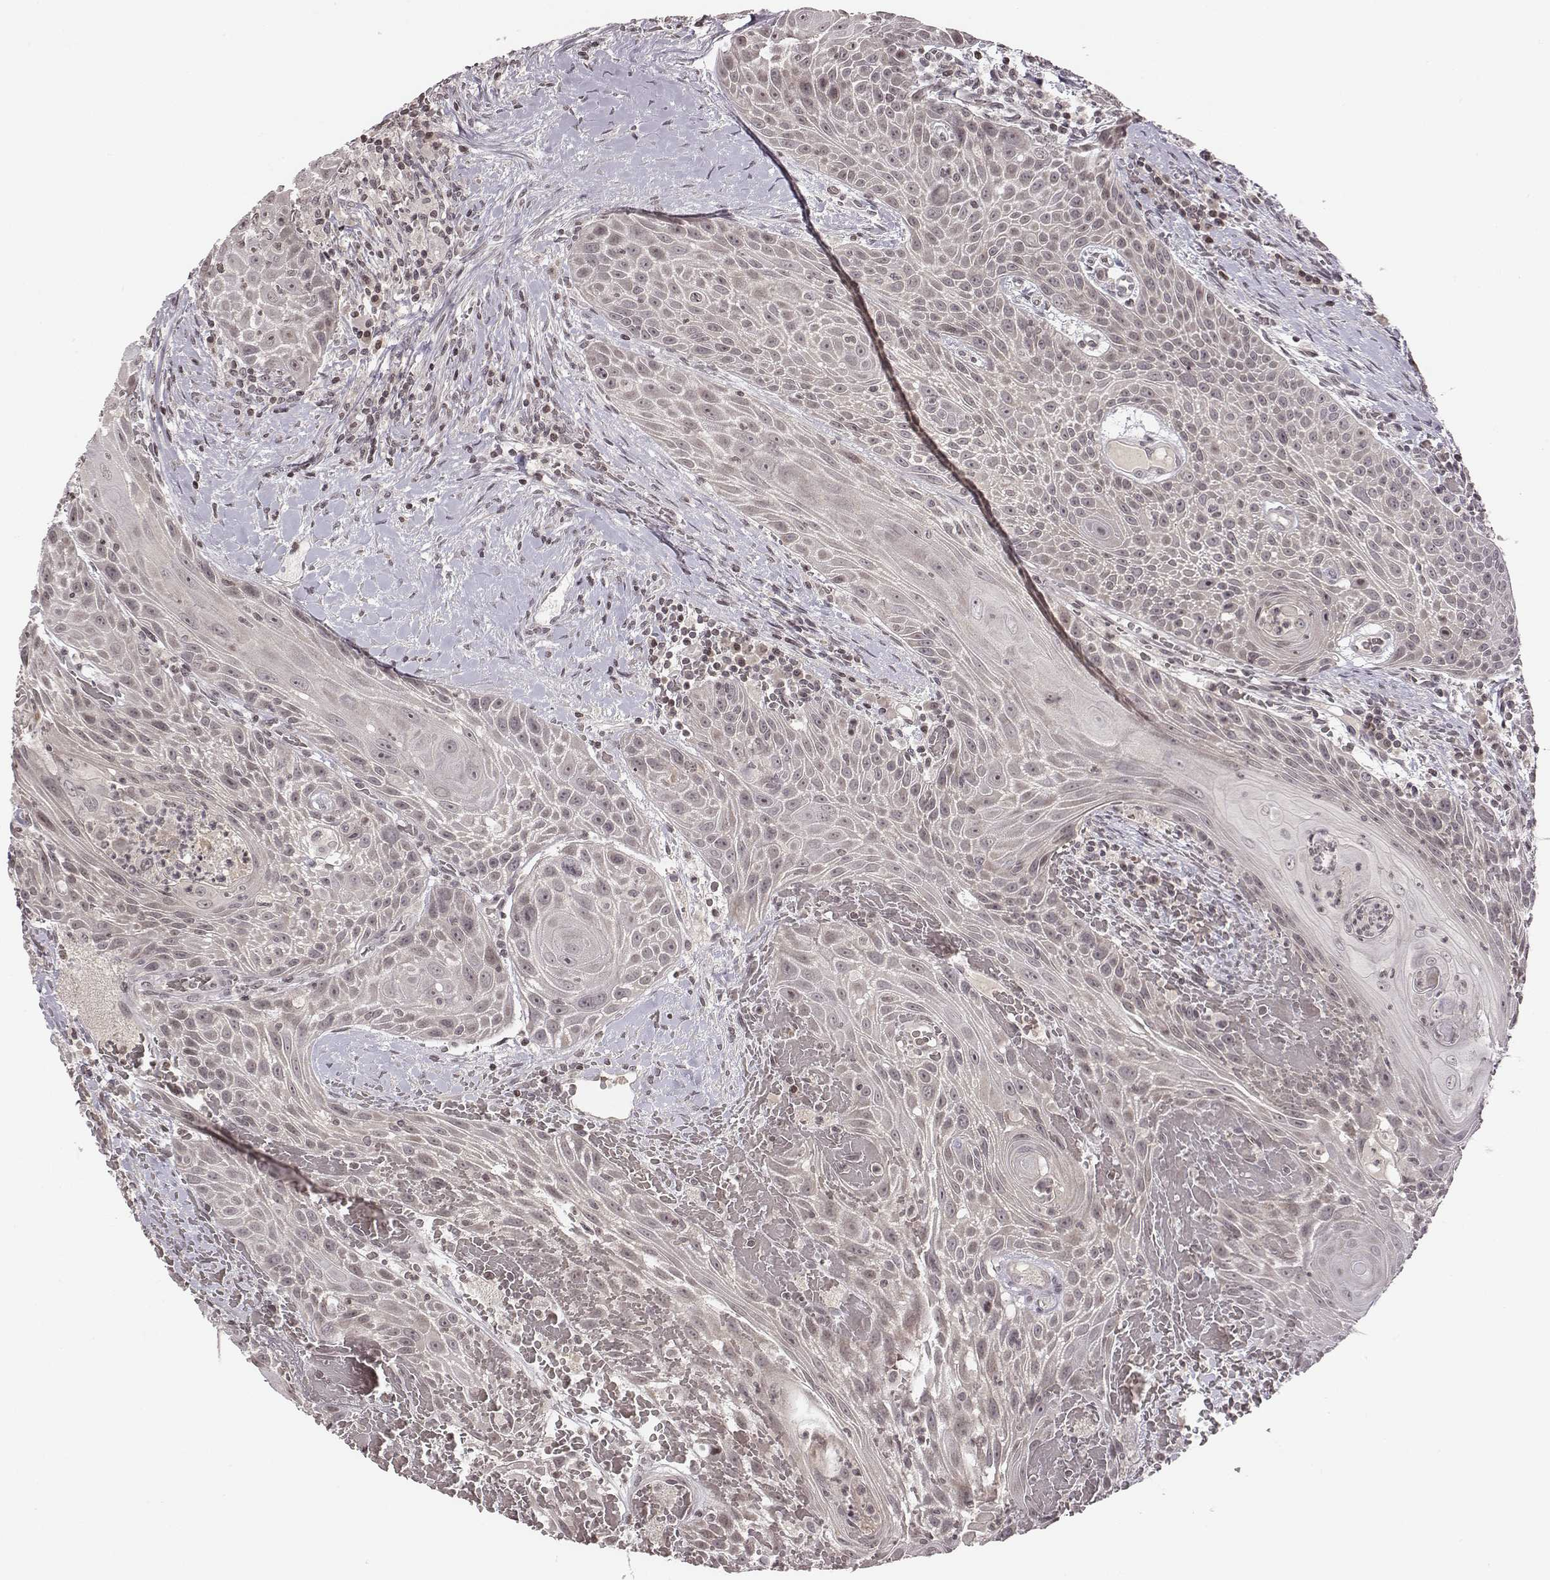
{"staining": {"intensity": "negative", "quantity": "none", "location": "none"}, "tissue": "head and neck cancer", "cell_type": "Tumor cells", "image_type": "cancer", "snomed": [{"axis": "morphology", "description": "Squamous cell carcinoma, NOS"}, {"axis": "topography", "description": "Head-Neck"}], "caption": "Head and neck squamous cell carcinoma stained for a protein using immunohistochemistry (IHC) displays no positivity tumor cells.", "gene": "GRM4", "patient": {"sex": "male", "age": 69}}